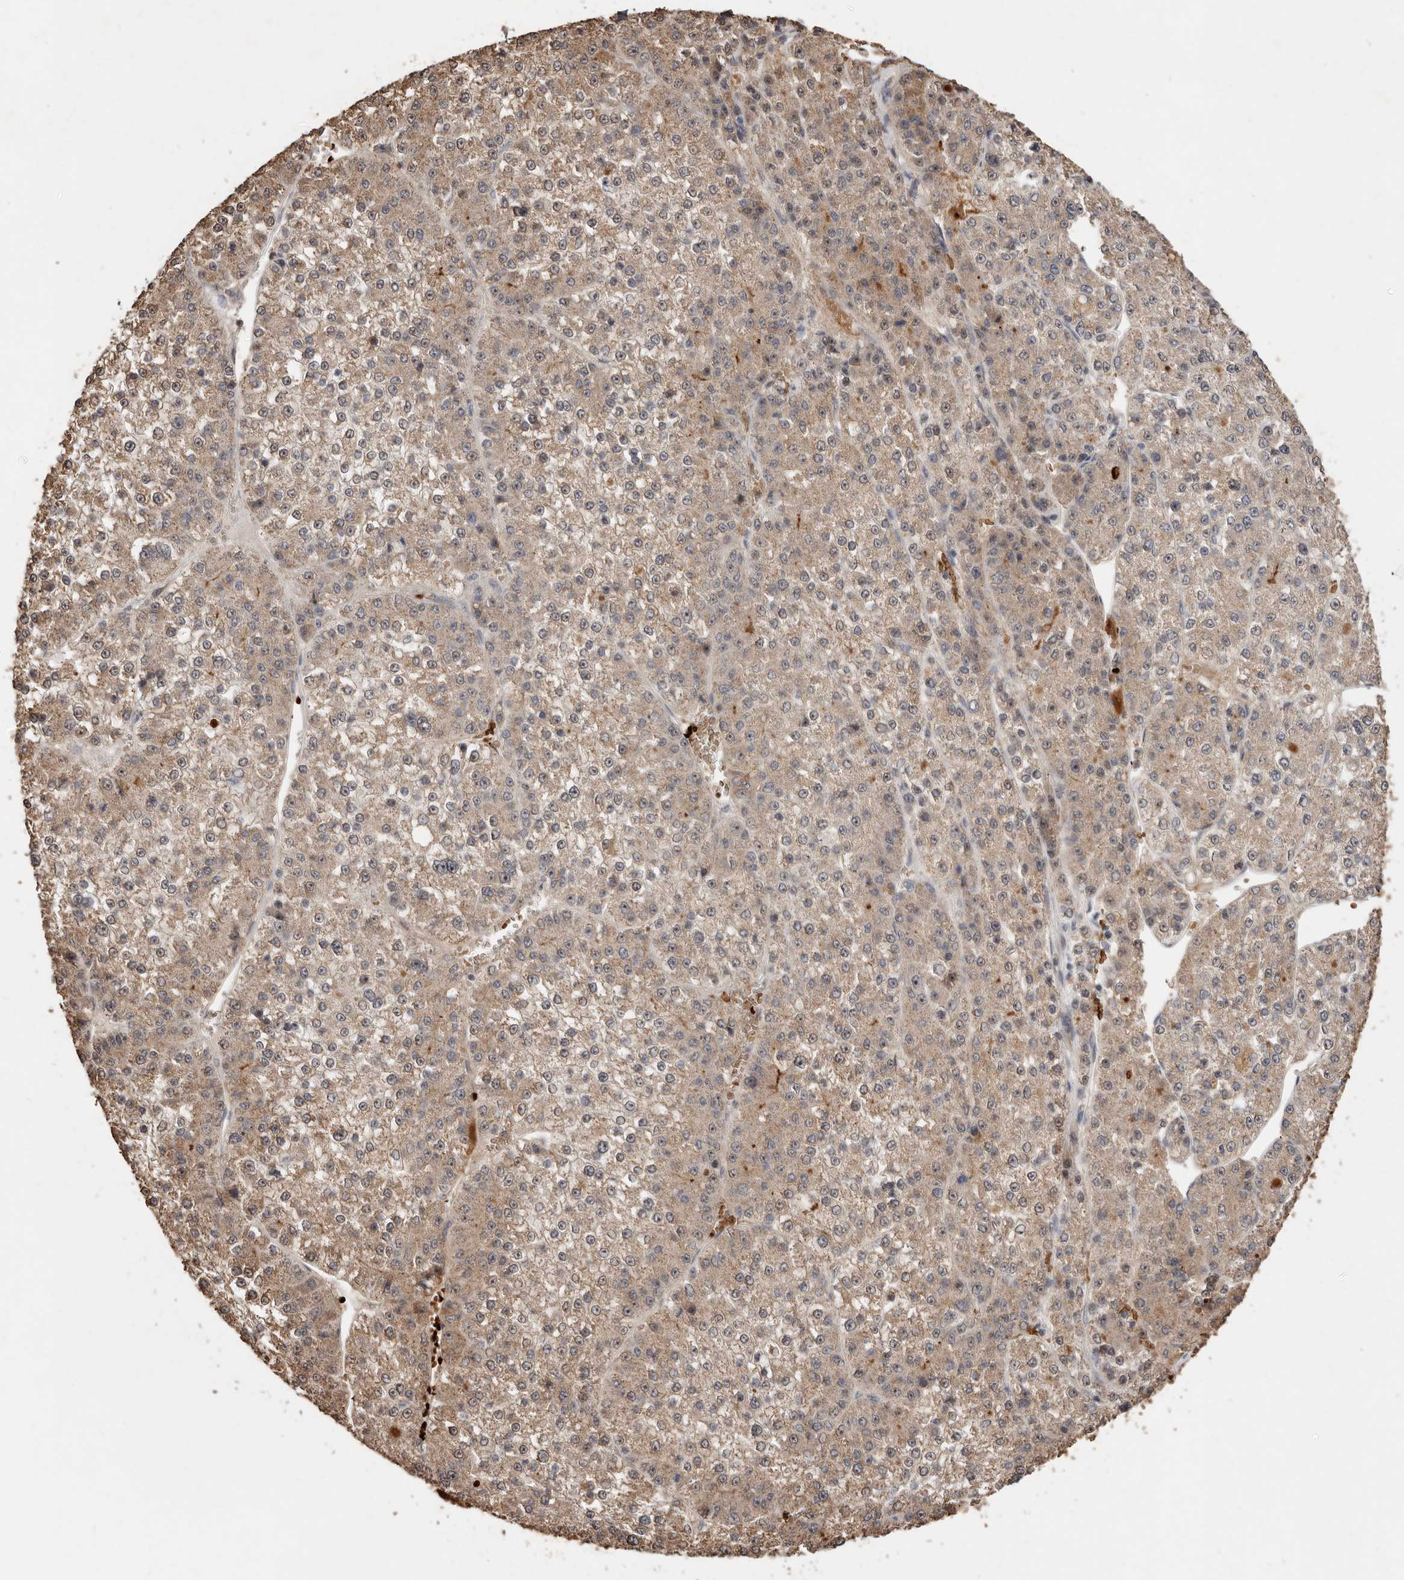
{"staining": {"intensity": "weak", "quantity": ">75%", "location": "cytoplasmic/membranous"}, "tissue": "liver cancer", "cell_type": "Tumor cells", "image_type": "cancer", "snomed": [{"axis": "morphology", "description": "Carcinoma, Hepatocellular, NOS"}, {"axis": "topography", "description": "Liver"}], "caption": "Human liver hepatocellular carcinoma stained for a protein (brown) shows weak cytoplasmic/membranous positive expression in approximately >75% of tumor cells.", "gene": "GRAMD2A", "patient": {"sex": "female", "age": 73}}